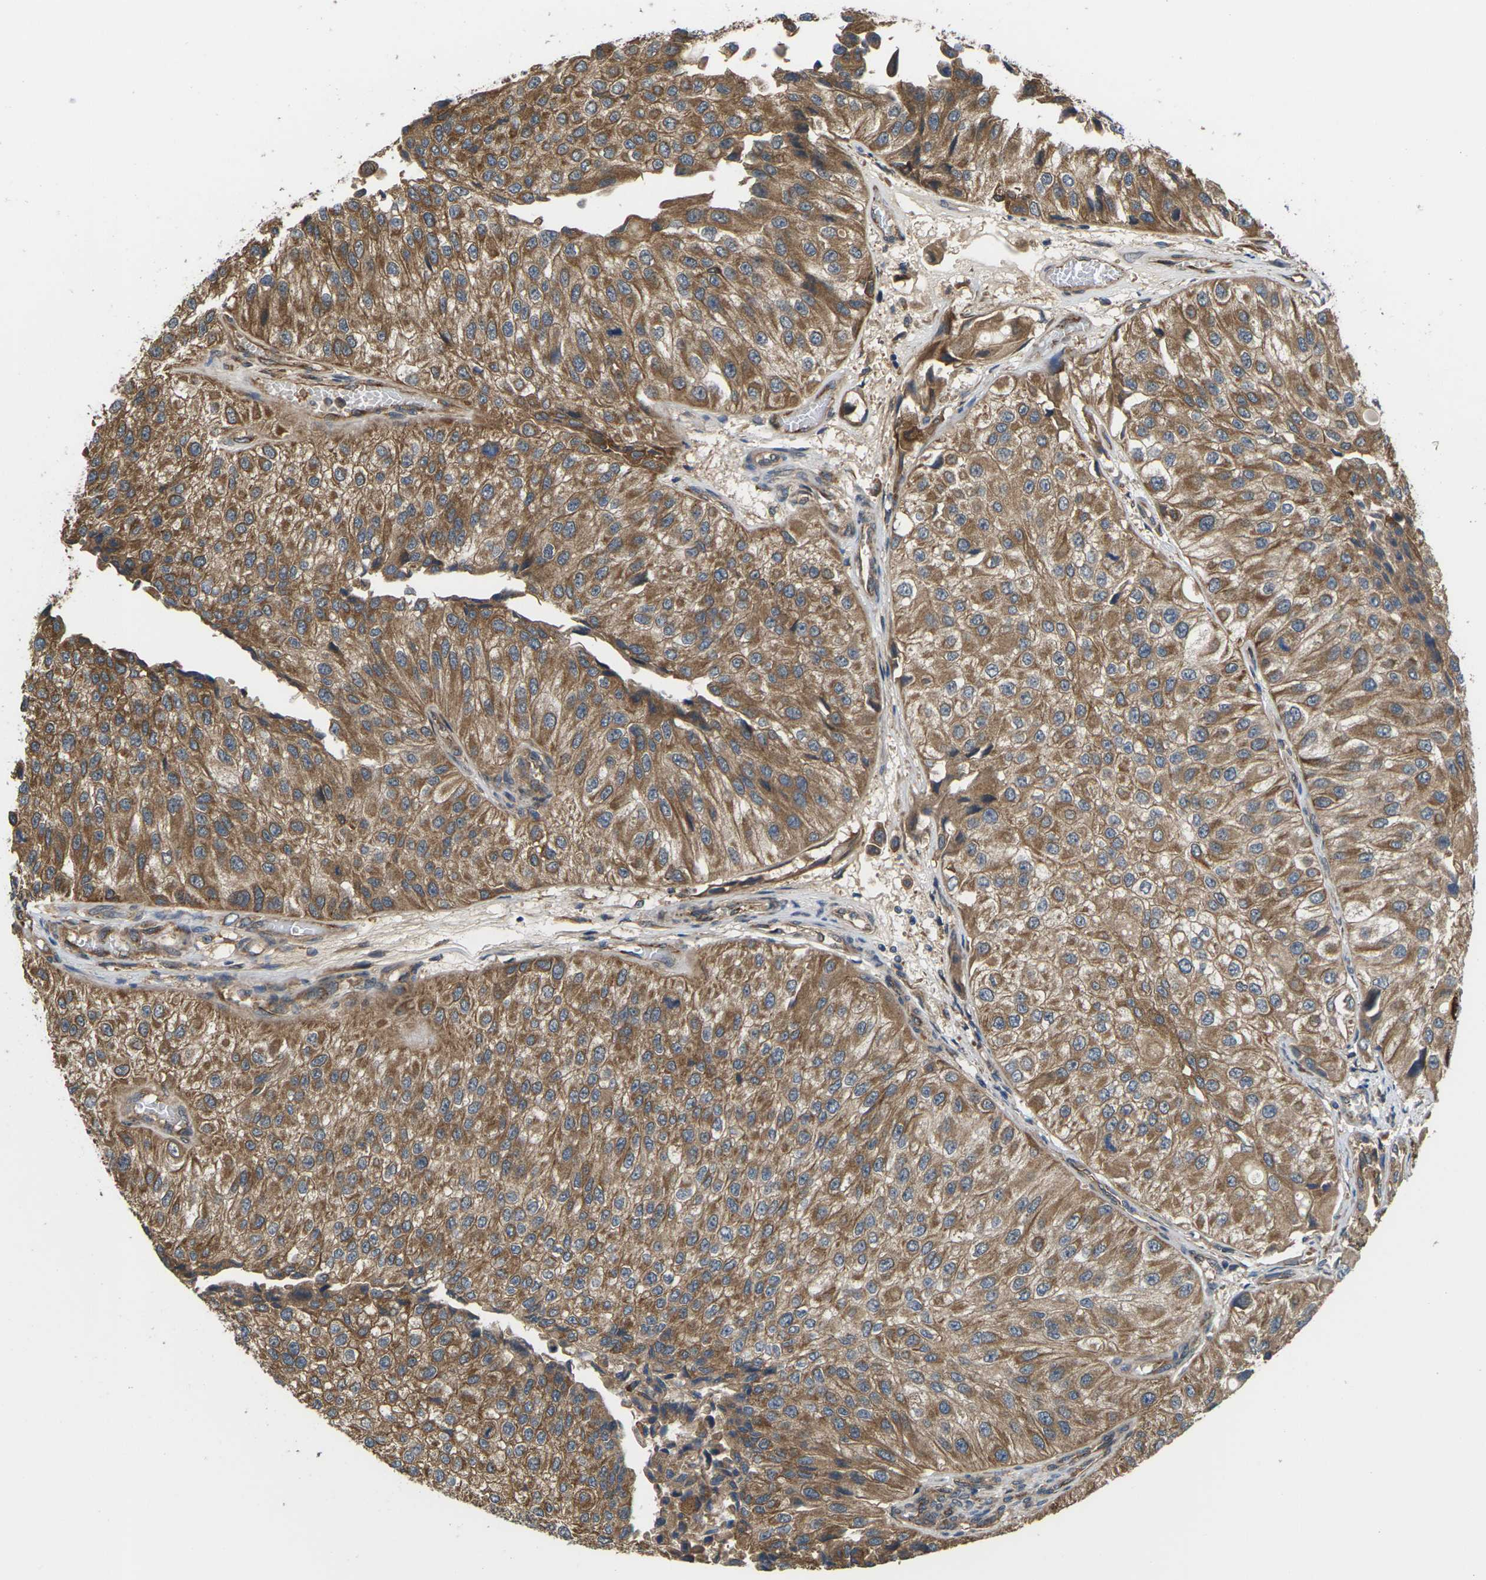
{"staining": {"intensity": "moderate", "quantity": ">75%", "location": "cytoplasmic/membranous"}, "tissue": "urothelial cancer", "cell_type": "Tumor cells", "image_type": "cancer", "snomed": [{"axis": "morphology", "description": "Urothelial carcinoma, High grade"}, {"axis": "topography", "description": "Kidney"}, {"axis": "topography", "description": "Urinary bladder"}], "caption": "Protein staining shows moderate cytoplasmic/membranous staining in about >75% of tumor cells in high-grade urothelial carcinoma.", "gene": "NRAS", "patient": {"sex": "male", "age": 77}}